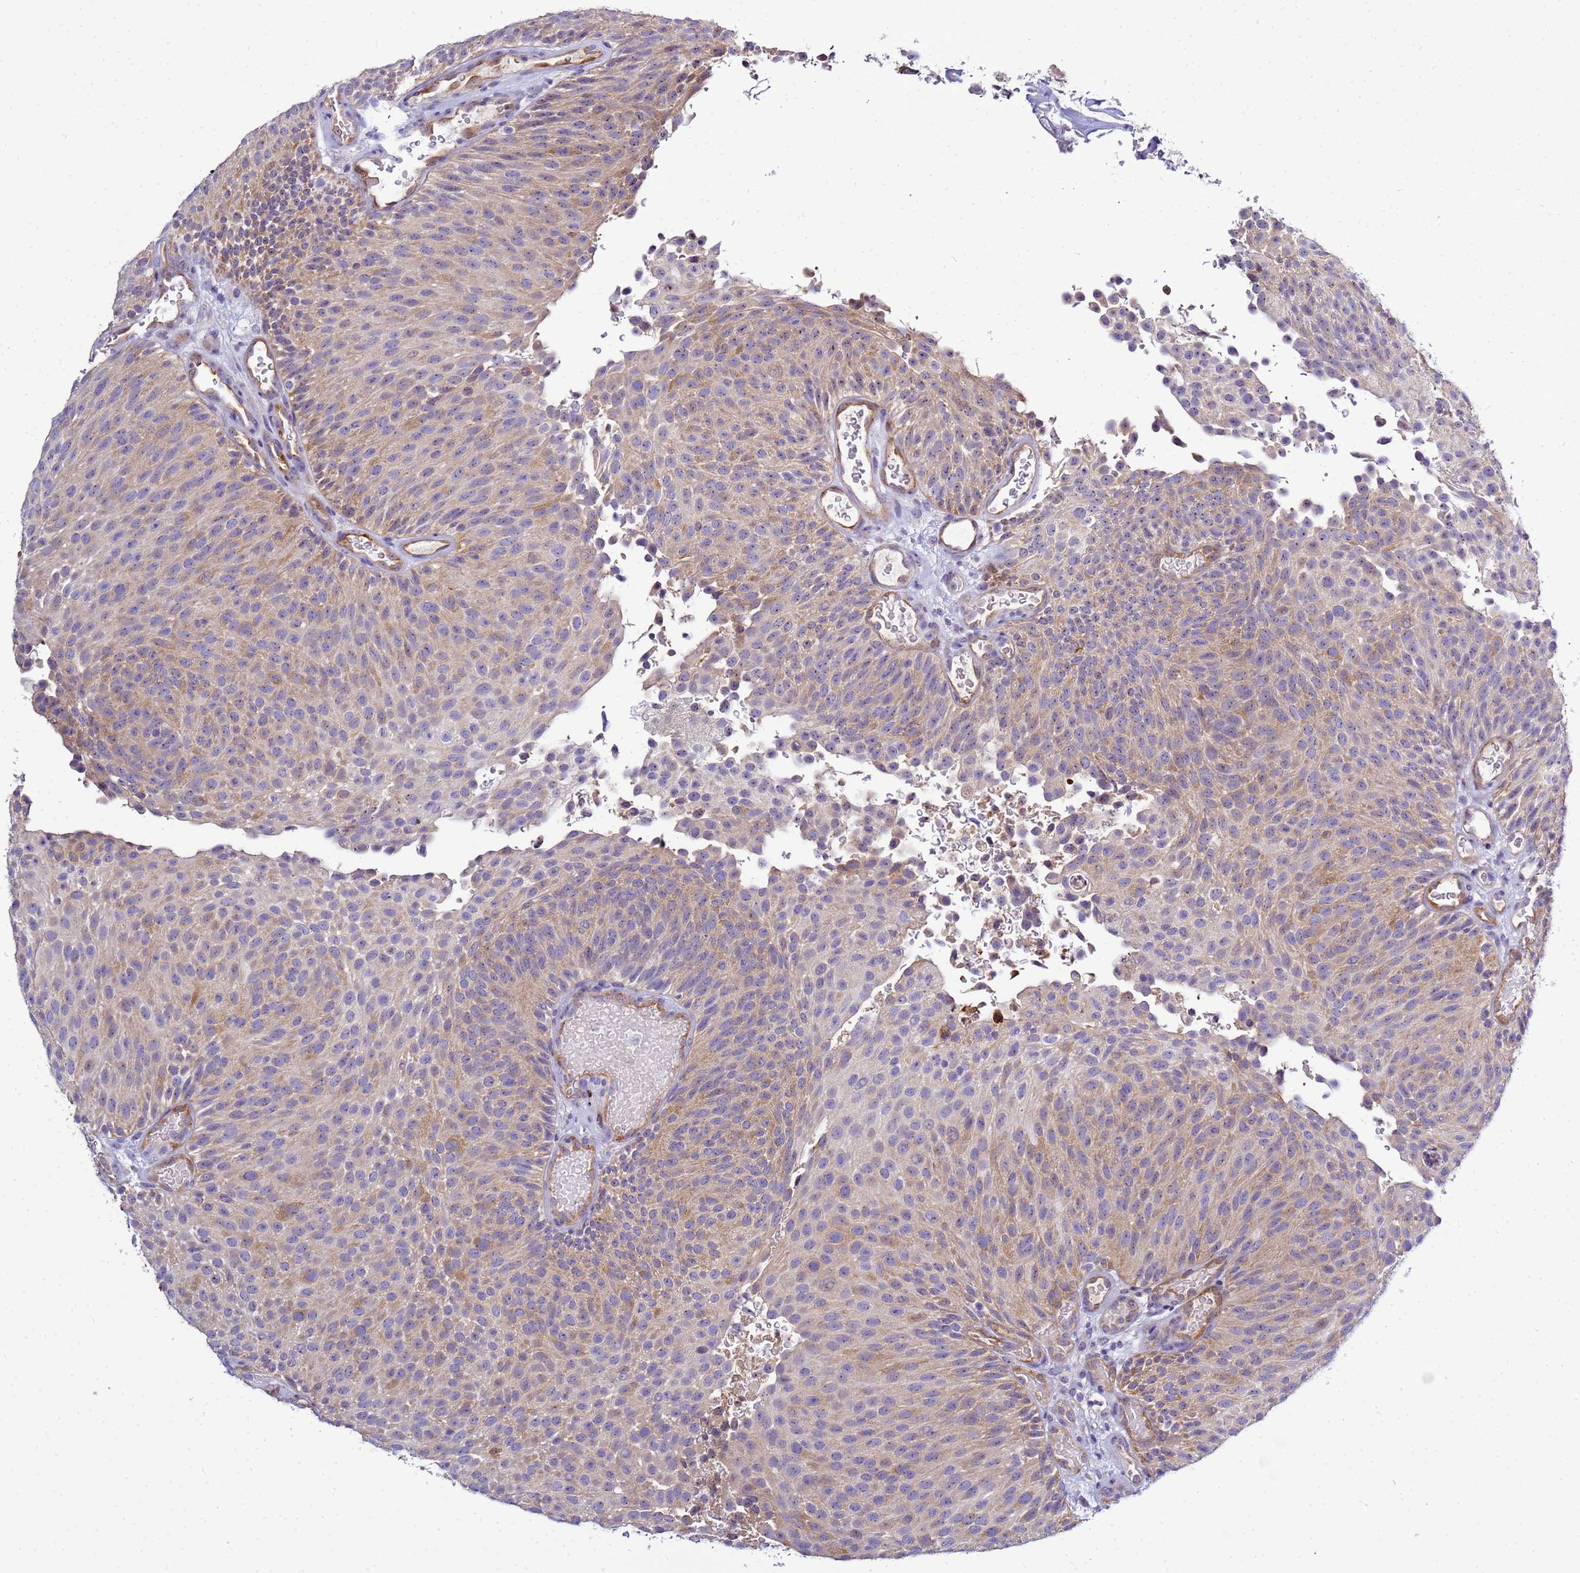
{"staining": {"intensity": "weak", "quantity": ">75%", "location": "cytoplasmic/membranous"}, "tissue": "urothelial cancer", "cell_type": "Tumor cells", "image_type": "cancer", "snomed": [{"axis": "morphology", "description": "Urothelial carcinoma, Low grade"}, {"axis": "topography", "description": "Urinary bladder"}], "caption": "Protein analysis of low-grade urothelial carcinoma tissue shows weak cytoplasmic/membranous staining in approximately >75% of tumor cells.", "gene": "NOL8", "patient": {"sex": "male", "age": 78}}